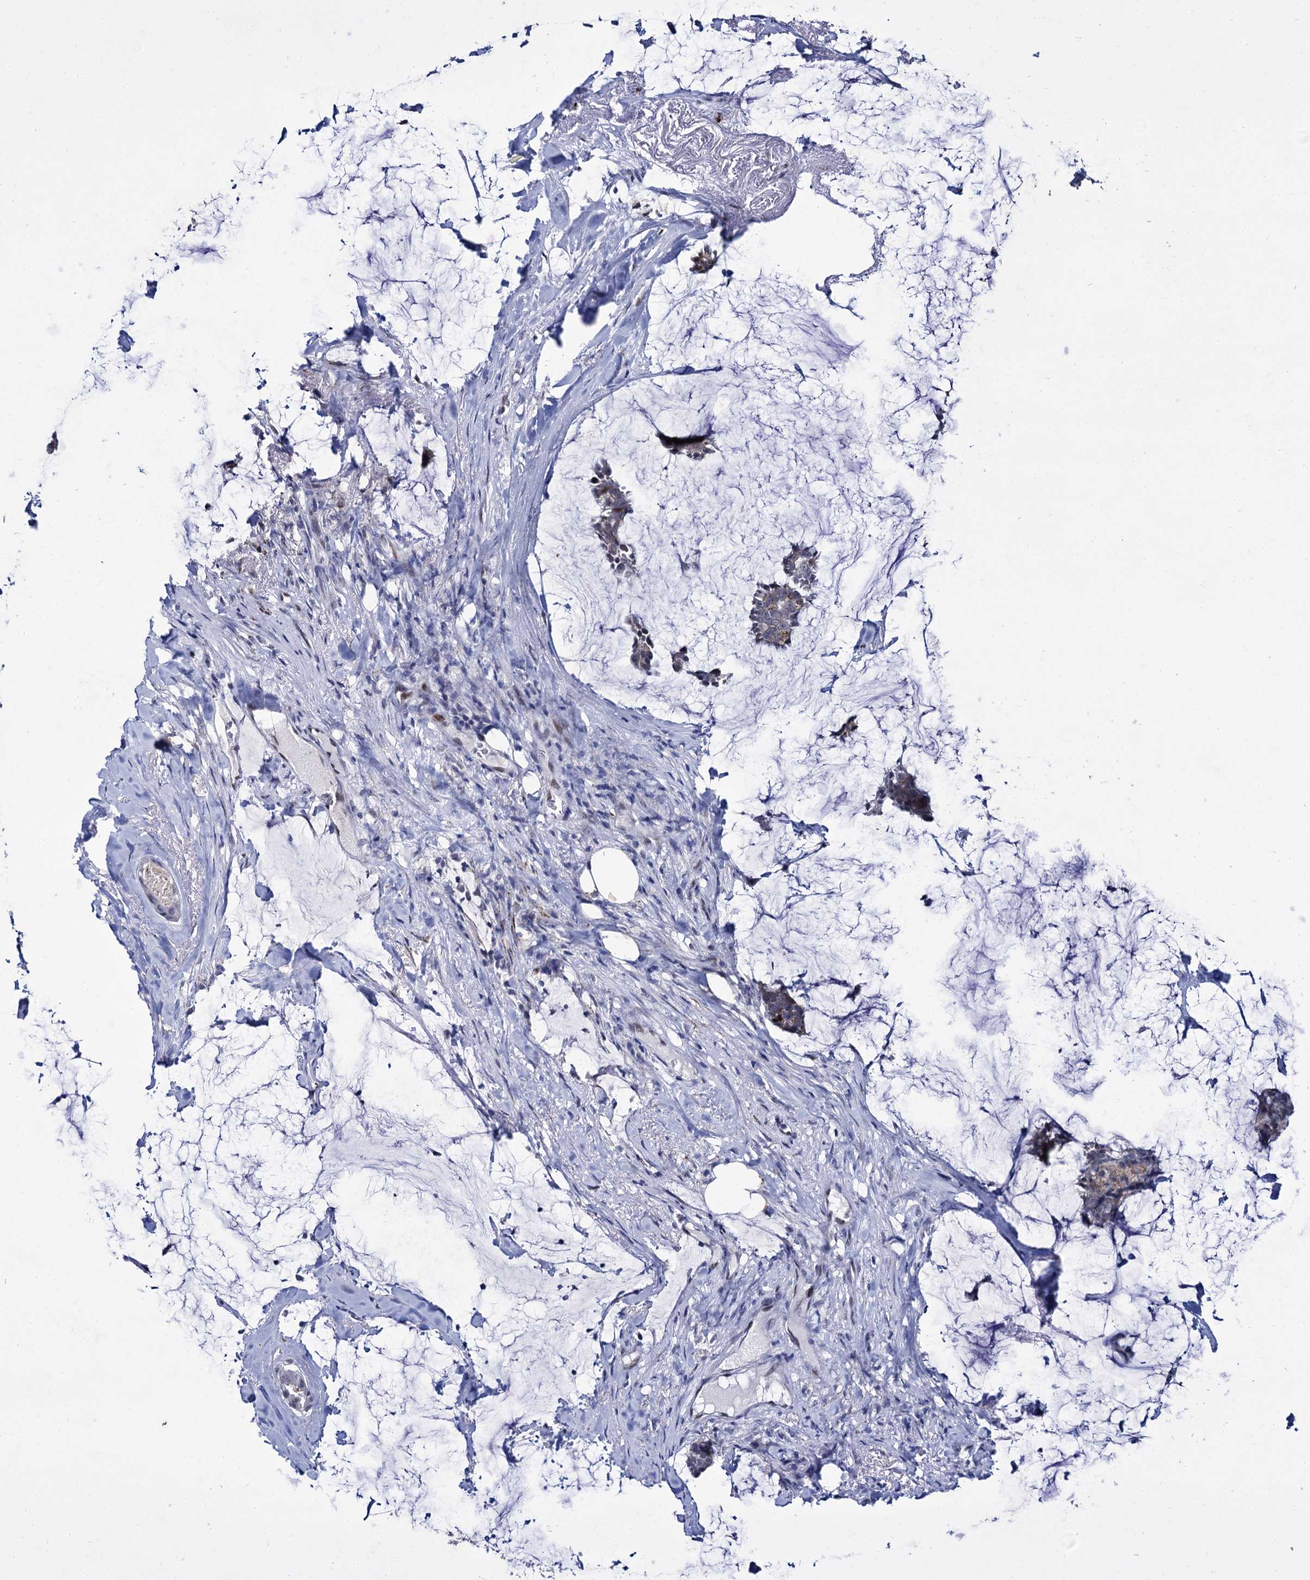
{"staining": {"intensity": "moderate", "quantity": "<25%", "location": "cytoplasmic/membranous,nuclear"}, "tissue": "breast cancer", "cell_type": "Tumor cells", "image_type": "cancer", "snomed": [{"axis": "morphology", "description": "Duct carcinoma"}, {"axis": "topography", "description": "Breast"}], "caption": "Breast cancer was stained to show a protein in brown. There is low levels of moderate cytoplasmic/membranous and nuclear staining in about <25% of tumor cells.", "gene": "RPUSD4", "patient": {"sex": "female", "age": 93}}